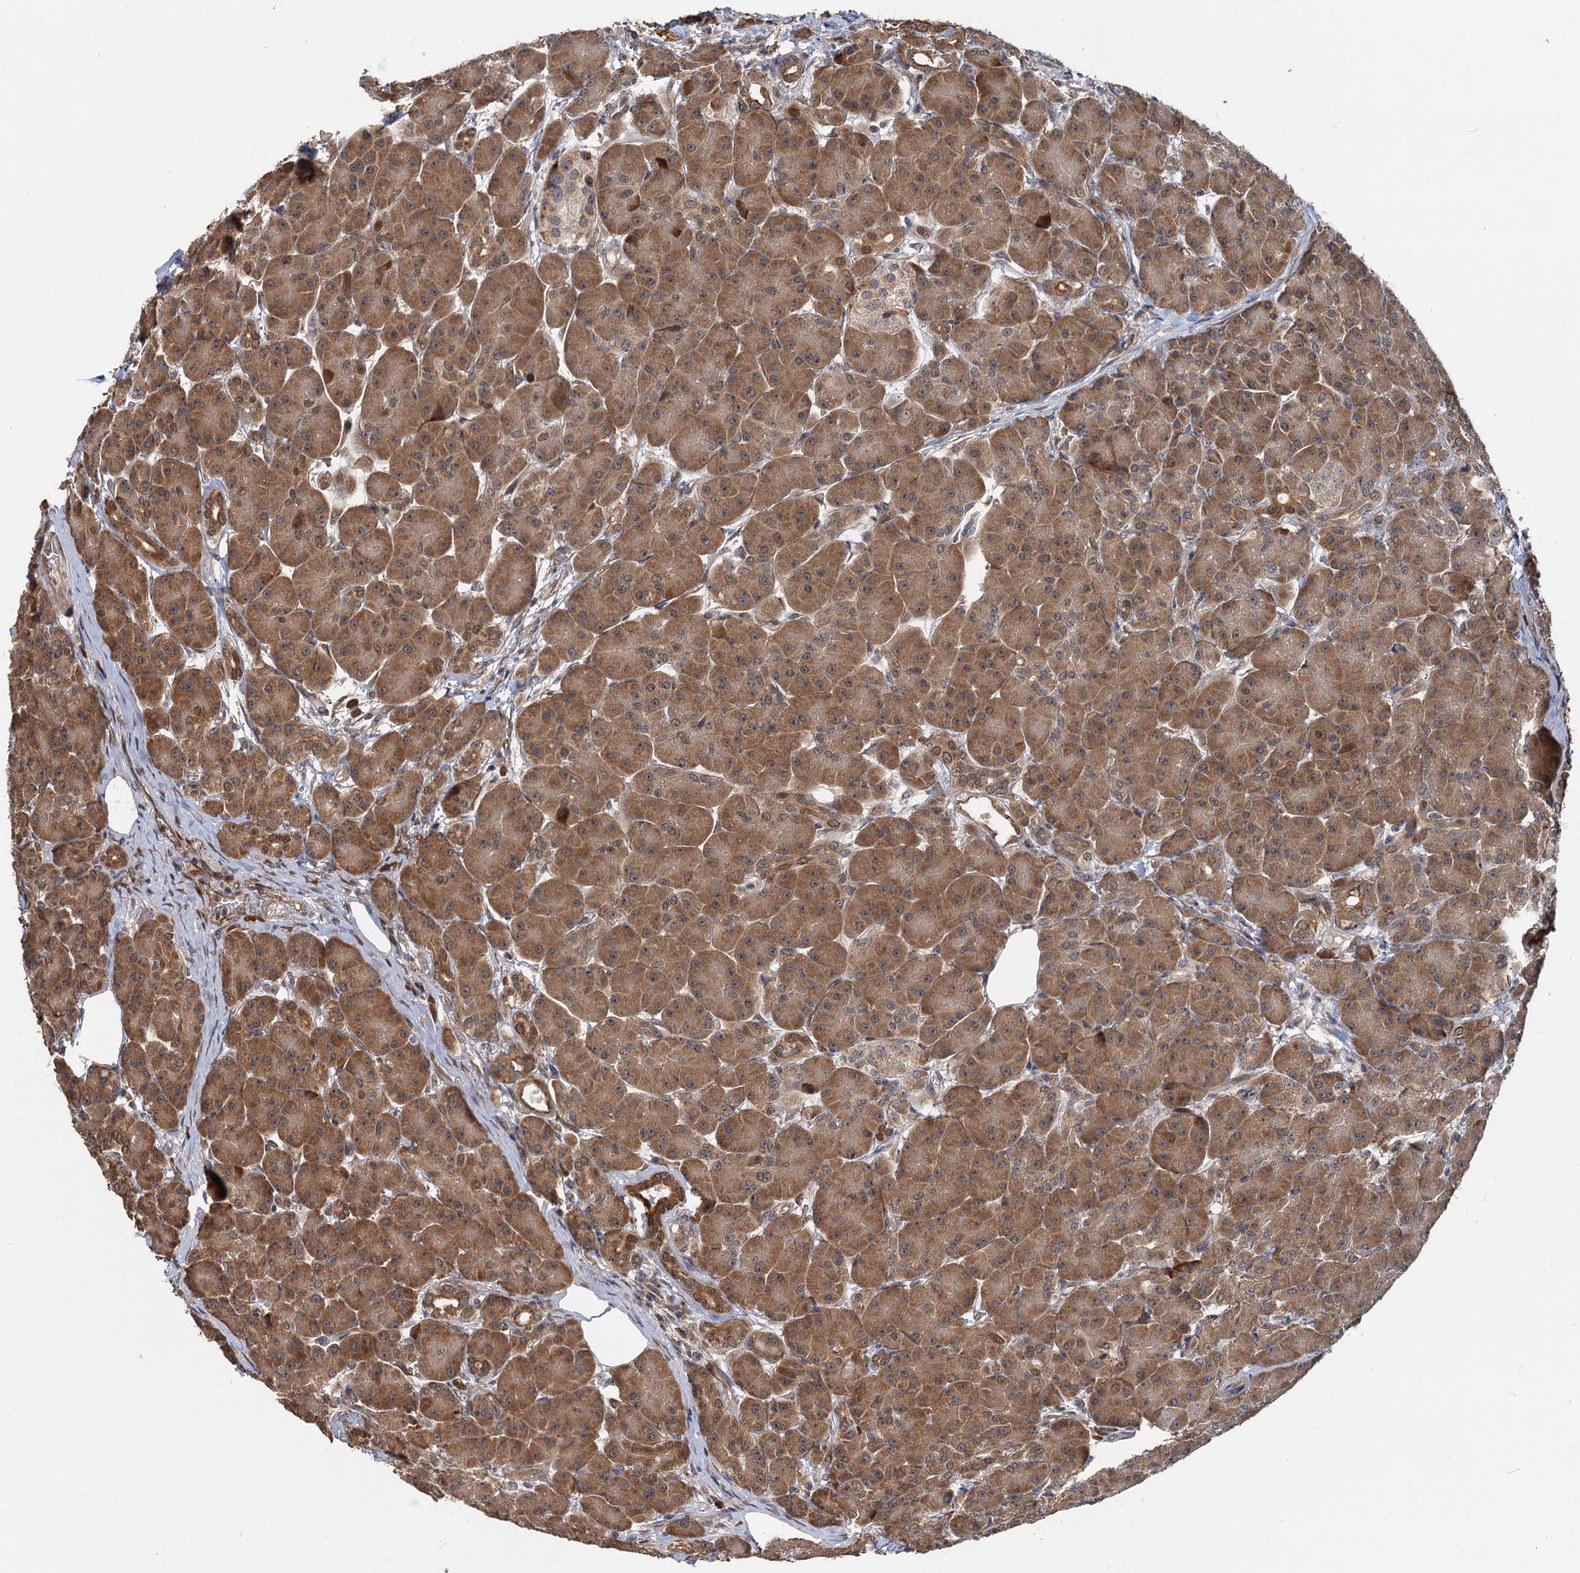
{"staining": {"intensity": "strong", "quantity": ">75%", "location": "cytoplasmic/membranous"}, "tissue": "pancreas", "cell_type": "Exocrine glandular cells", "image_type": "normal", "snomed": [{"axis": "morphology", "description": "Normal tissue, NOS"}, {"axis": "topography", "description": "Pancreas"}], "caption": "This image exhibits IHC staining of unremarkable pancreas, with high strong cytoplasmic/membranous expression in approximately >75% of exocrine glandular cells.", "gene": "KANSL2", "patient": {"sex": "male", "age": 63}}